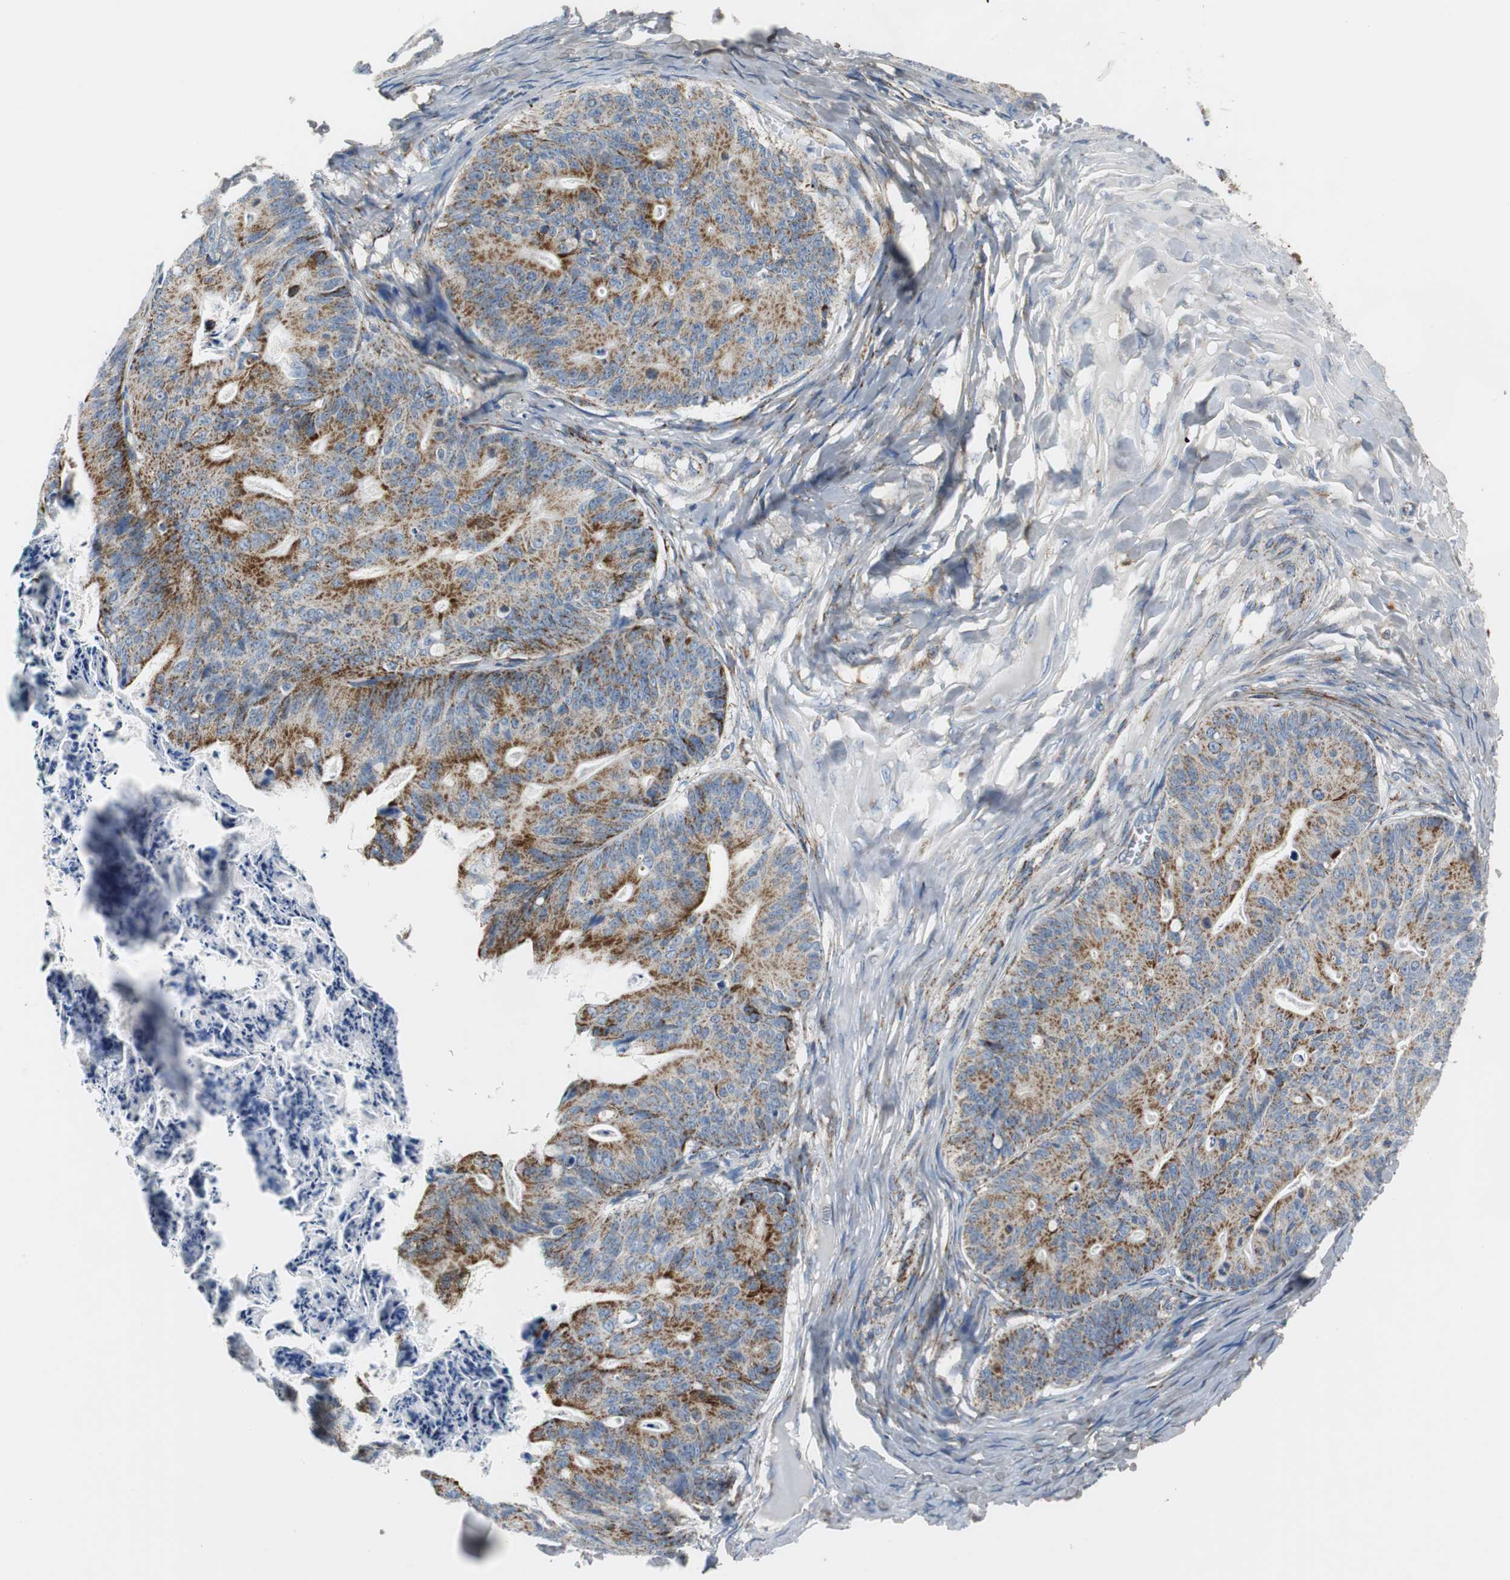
{"staining": {"intensity": "strong", "quantity": "25%-75%", "location": "cytoplasmic/membranous"}, "tissue": "ovarian cancer", "cell_type": "Tumor cells", "image_type": "cancer", "snomed": [{"axis": "morphology", "description": "Cystadenocarcinoma, mucinous, NOS"}, {"axis": "topography", "description": "Ovary"}], "caption": "High-magnification brightfield microscopy of ovarian mucinous cystadenocarcinoma stained with DAB (3,3'-diaminobenzidine) (brown) and counterstained with hematoxylin (blue). tumor cells exhibit strong cytoplasmic/membranous staining is seen in approximately25%-75% of cells.", "gene": "C1QTNF7", "patient": {"sex": "female", "age": 36}}